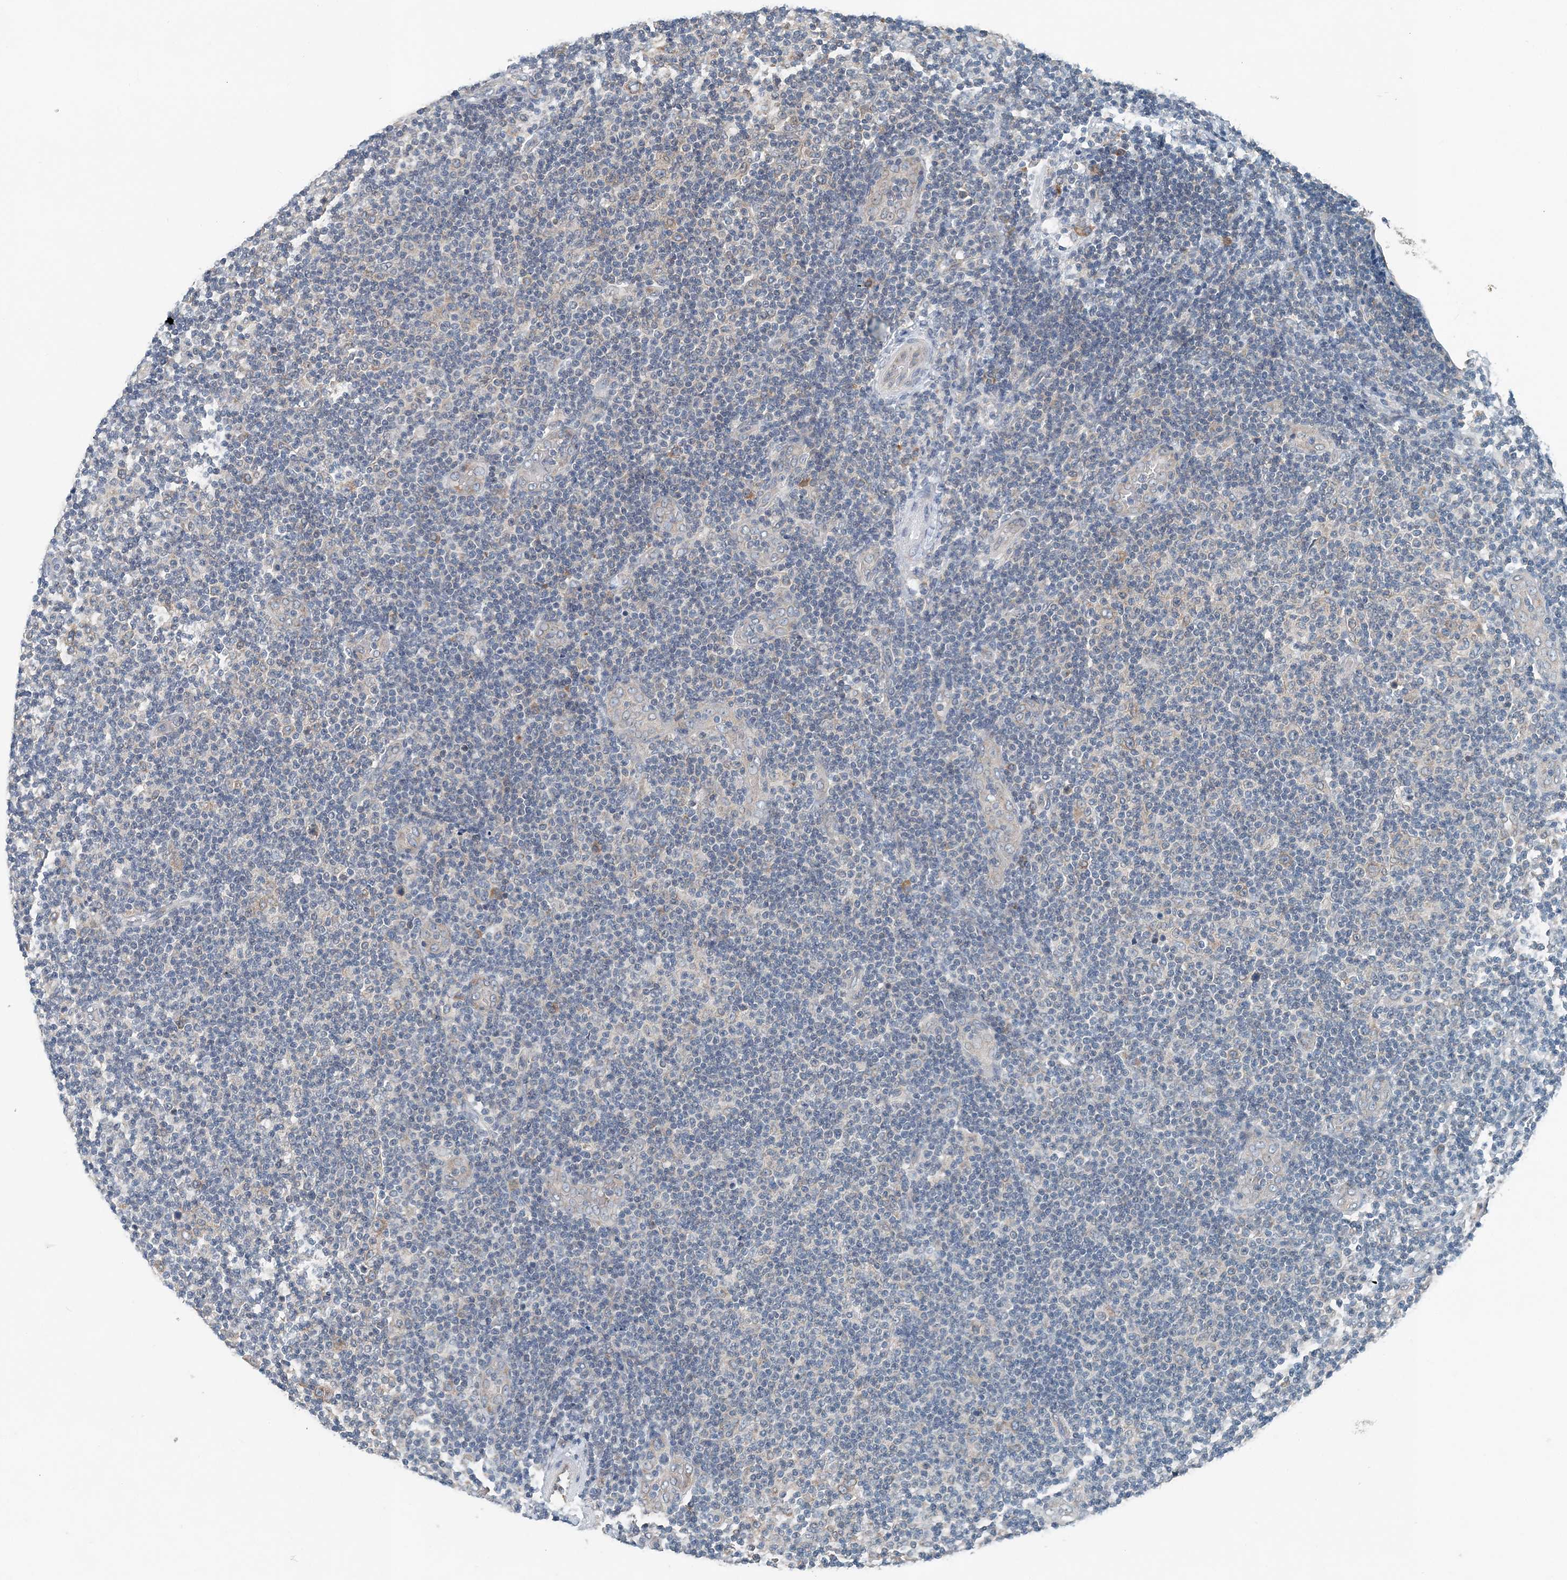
{"staining": {"intensity": "negative", "quantity": "none", "location": "none"}, "tissue": "lymphoma", "cell_type": "Tumor cells", "image_type": "cancer", "snomed": [{"axis": "morphology", "description": "Malignant lymphoma, non-Hodgkin's type, Low grade"}, {"axis": "topography", "description": "Lymph node"}], "caption": "Photomicrograph shows no protein positivity in tumor cells of low-grade malignant lymphoma, non-Hodgkin's type tissue.", "gene": "EEF1A2", "patient": {"sex": "male", "age": 83}}